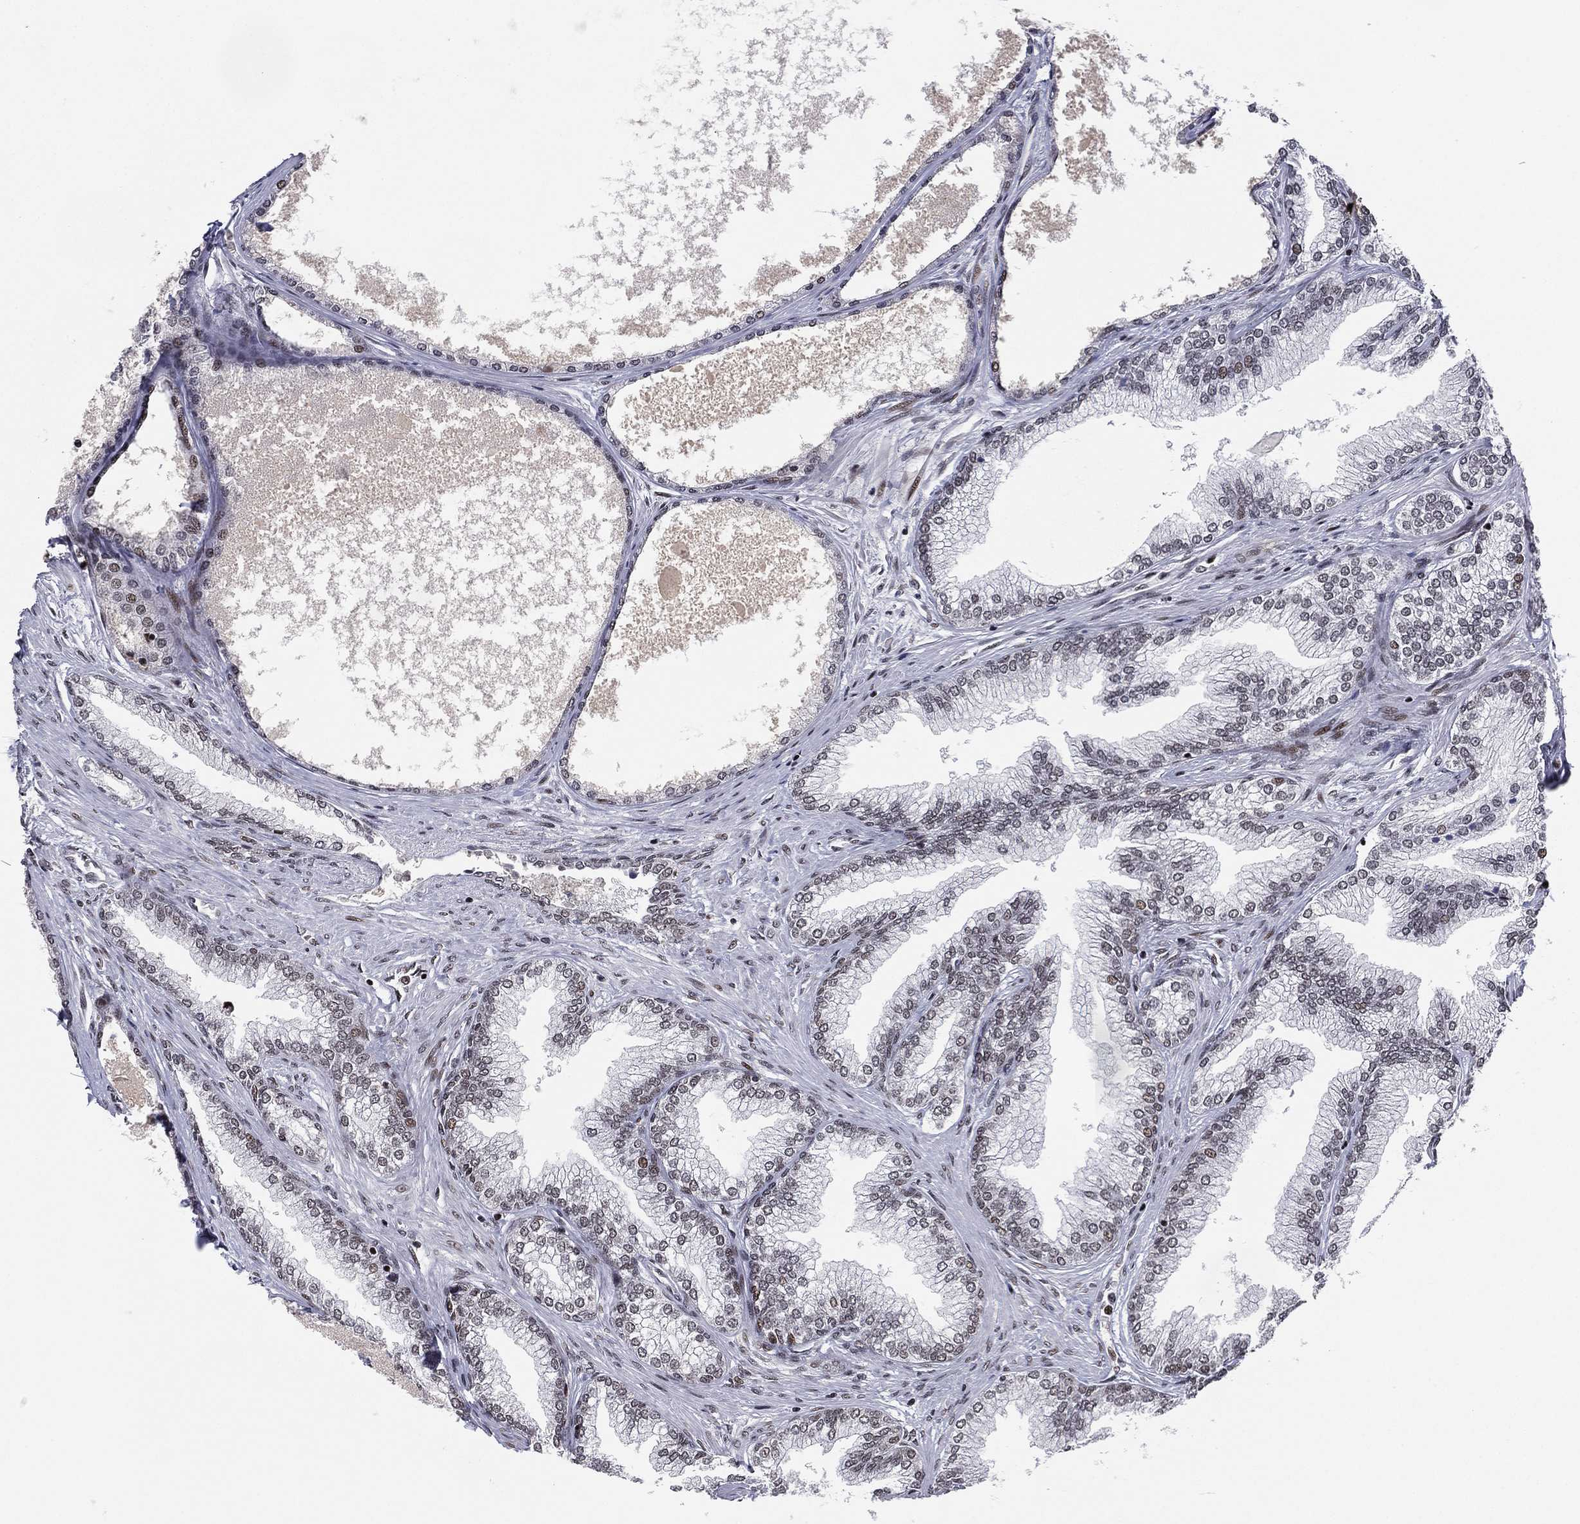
{"staining": {"intensity": "strong", "quantity": "25%-75%", "location": "nuclear"}, "tissue": "prostate", "cell_type": "Glandular cells", "image_type": "normal", "snomed": [{"axis": "morphology", "description": "Normal tissue, NOS"}, {"axis": "topography", "description": "Prostate"}], "caption": "Immunohistochemical staining of normal human prostate shows 25%-75% levels of strong nuclear protein expression in approximately 25%-75% of glandular cells.", "gene": "RTF1", "patient": {"sex": "male", "age": 72}}